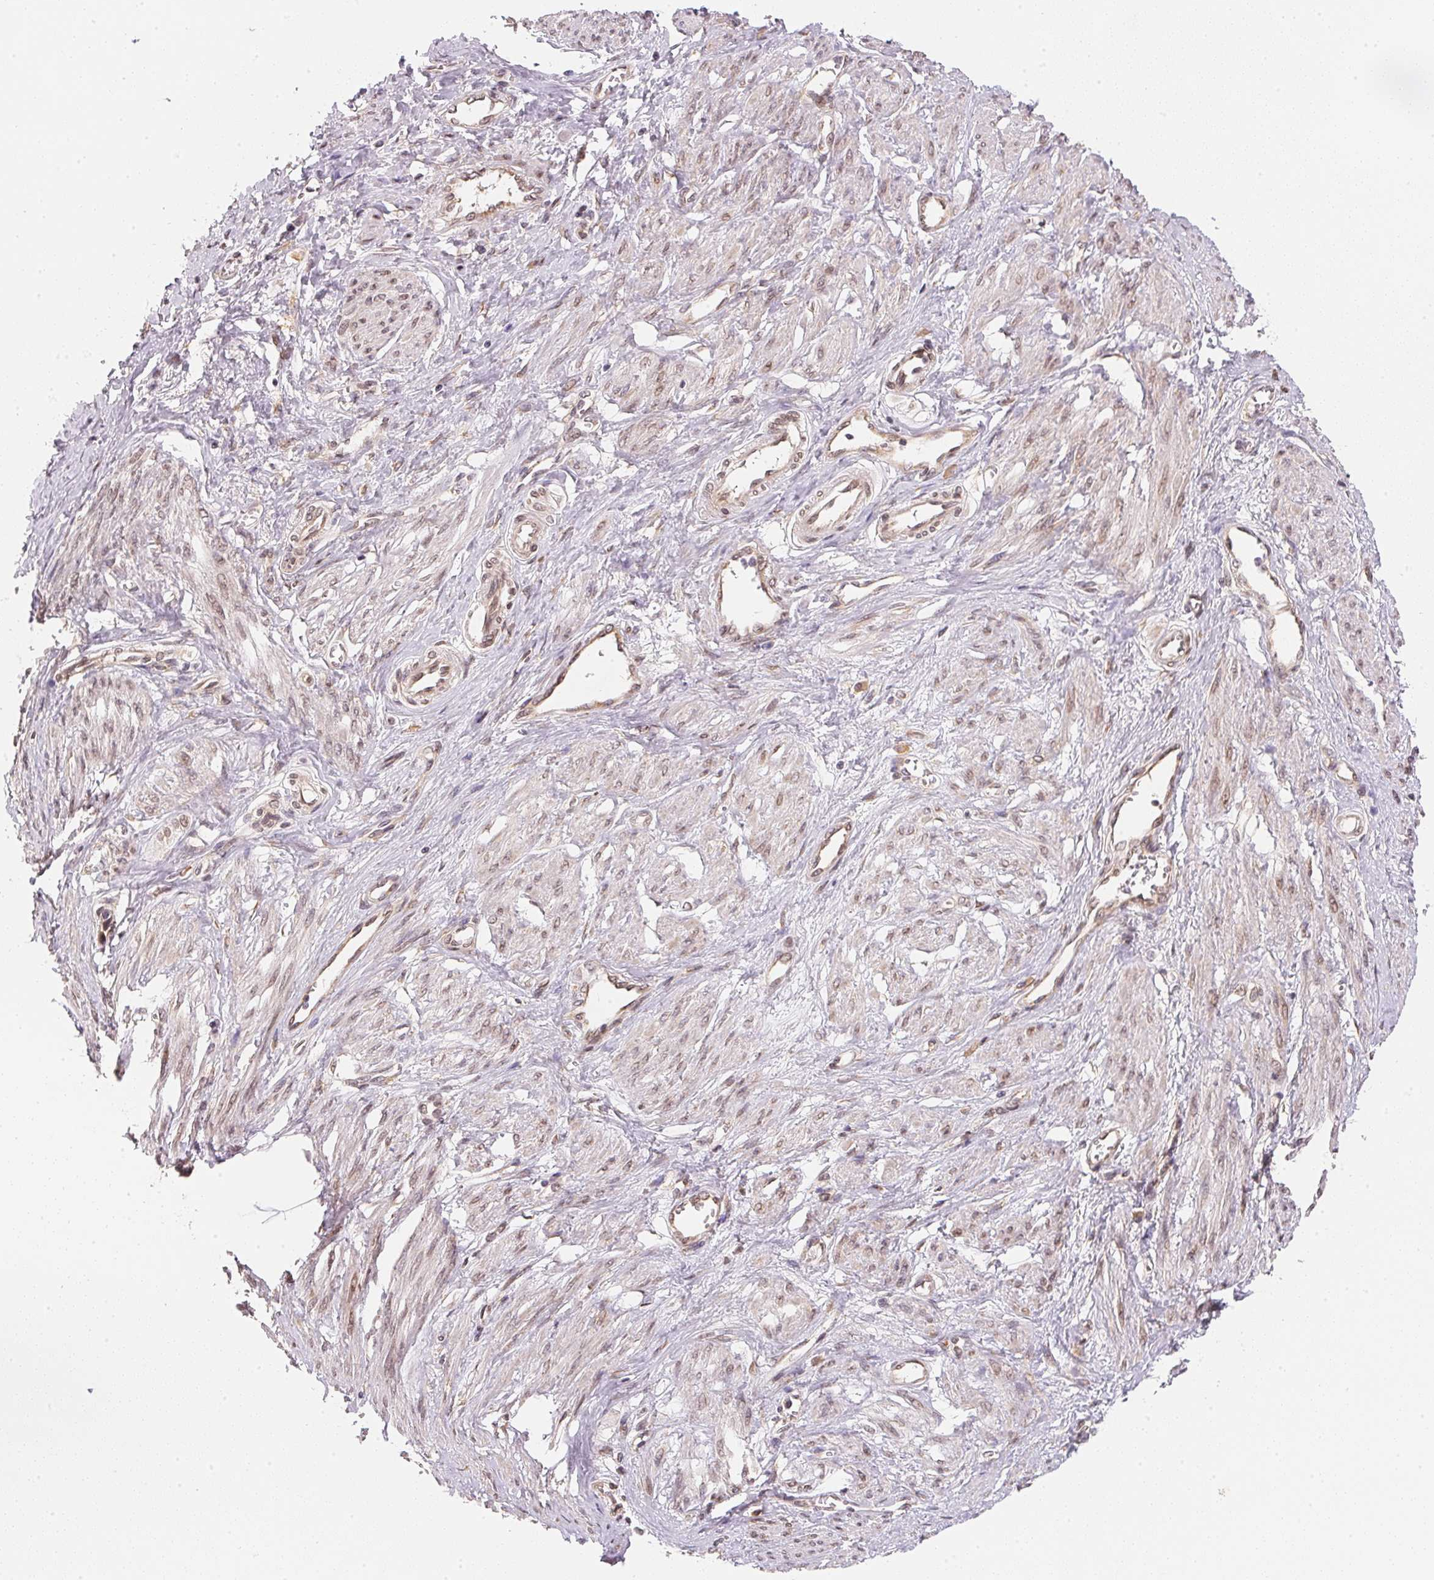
{"staining": {"intensity": "weak", "quantity": "<25%", "location": "cytoplasmic/membranous"}, "tissue": "smooth muscle", "cell_type": "Smooth muscle cells", "image_type": "normal", "snomed": [{"axis": "morphology", "description": "Normal tissue, NOS"}, {"axis": "topography", "description": "Smooth muscle"}, {"axis": "topography", "description": "Uterus"}], "caption": "IHC of benign human smooth muscle shows no expression in smooth muscle cells. (DAB (3,3'-diaminobenzidine) immunohistochemistry (IHC), high magnification).", "gene": "EI24", "patient": {"sex": "female", "age": 39}}